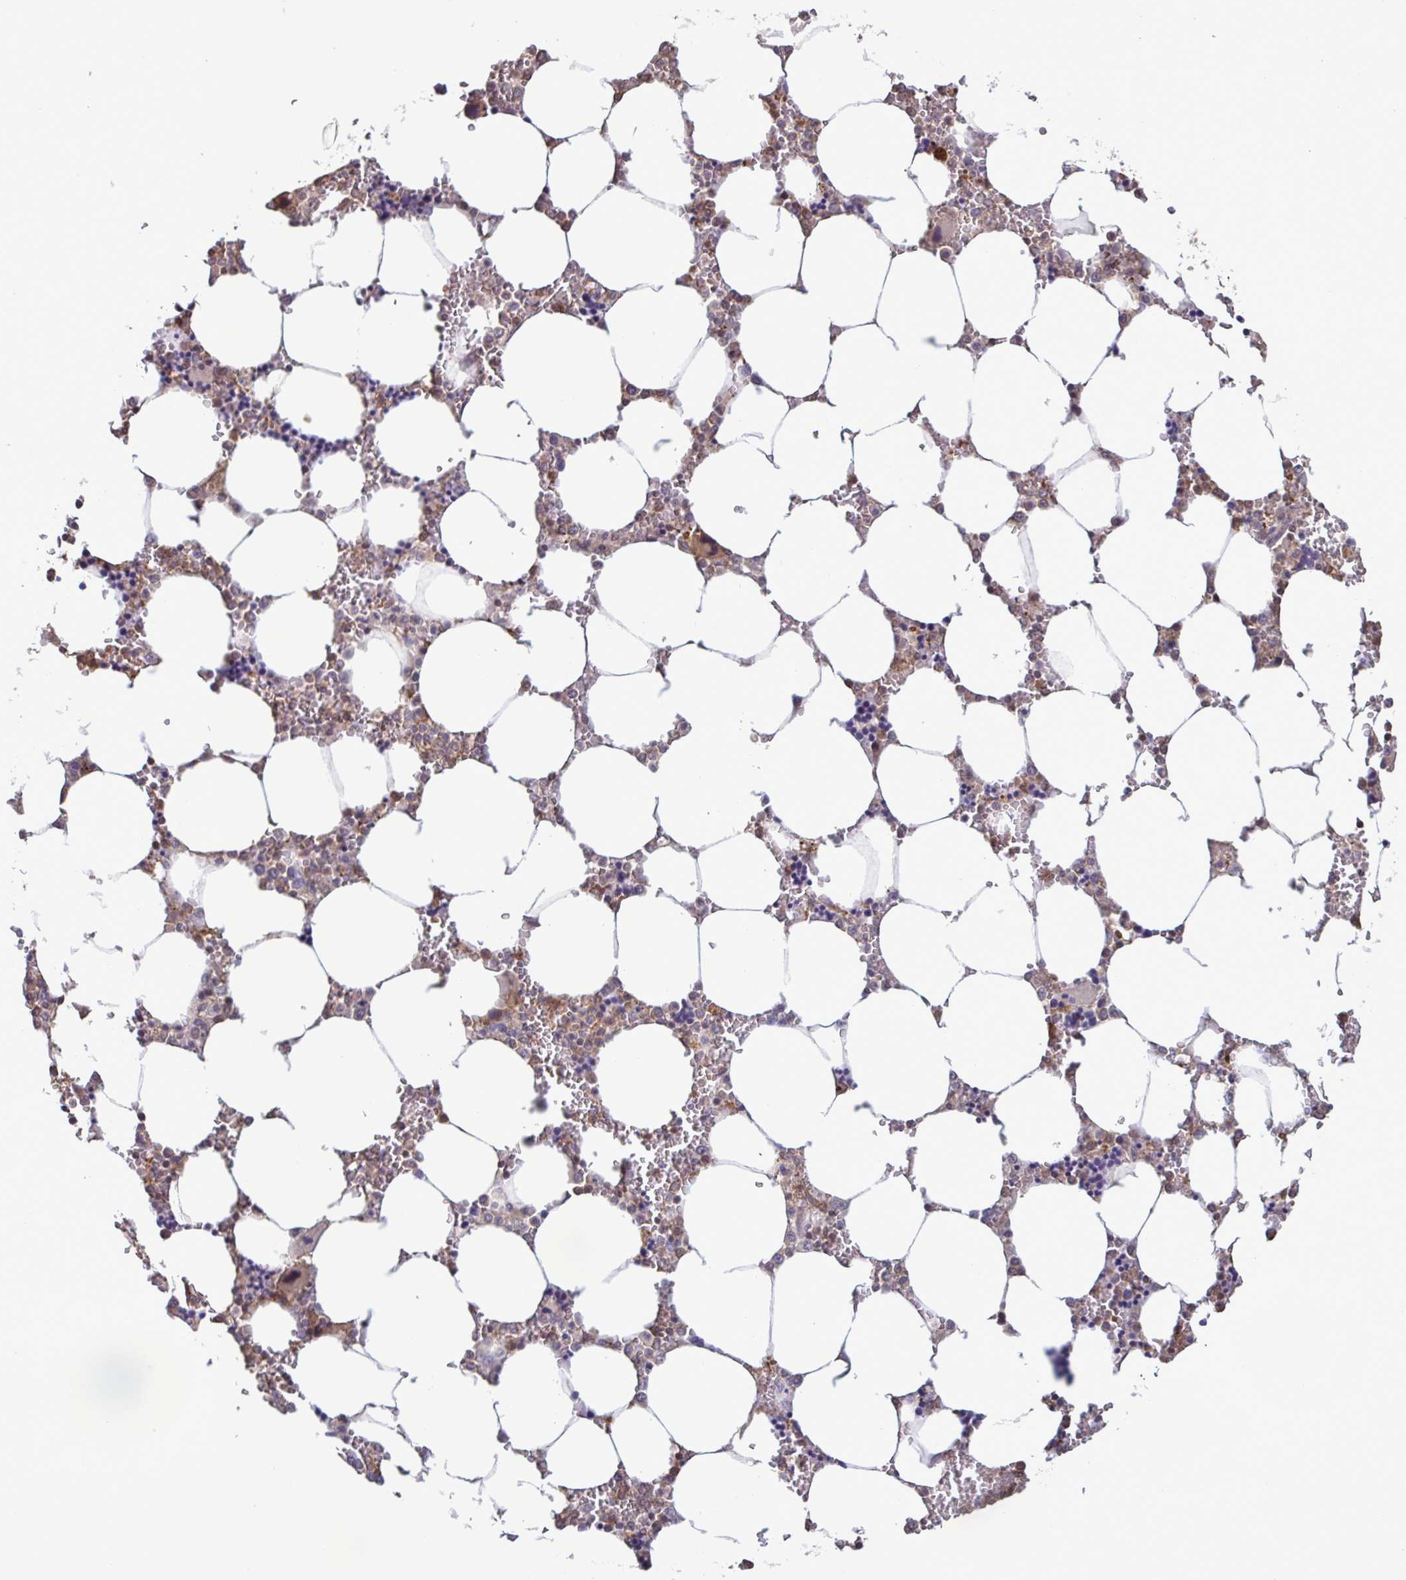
{"staining": {"intensity": "moderate", "quantity": "<25%", "location": "cytoplasmic/membranous"}, "tissue": "bone marrow", "cell_type": "Hematopoietic cells", "image_type": "normal", "snomed": [{"axis": "morphology", "description": "Normal tissue, NOS"}, {"axis": "topography", "description": "Bone marrow"}], "caption": "Immunohistochemistry of unremarkable bone marrow reveals low levels of moderate cytoplasmic/membranous staining in approximately <25% of hematopoietic cells. (Brightfield microscopy of DAB IHC at high magnification).", "gene": "ZNF200", "patient": {"sex": "male", "age": 64}}